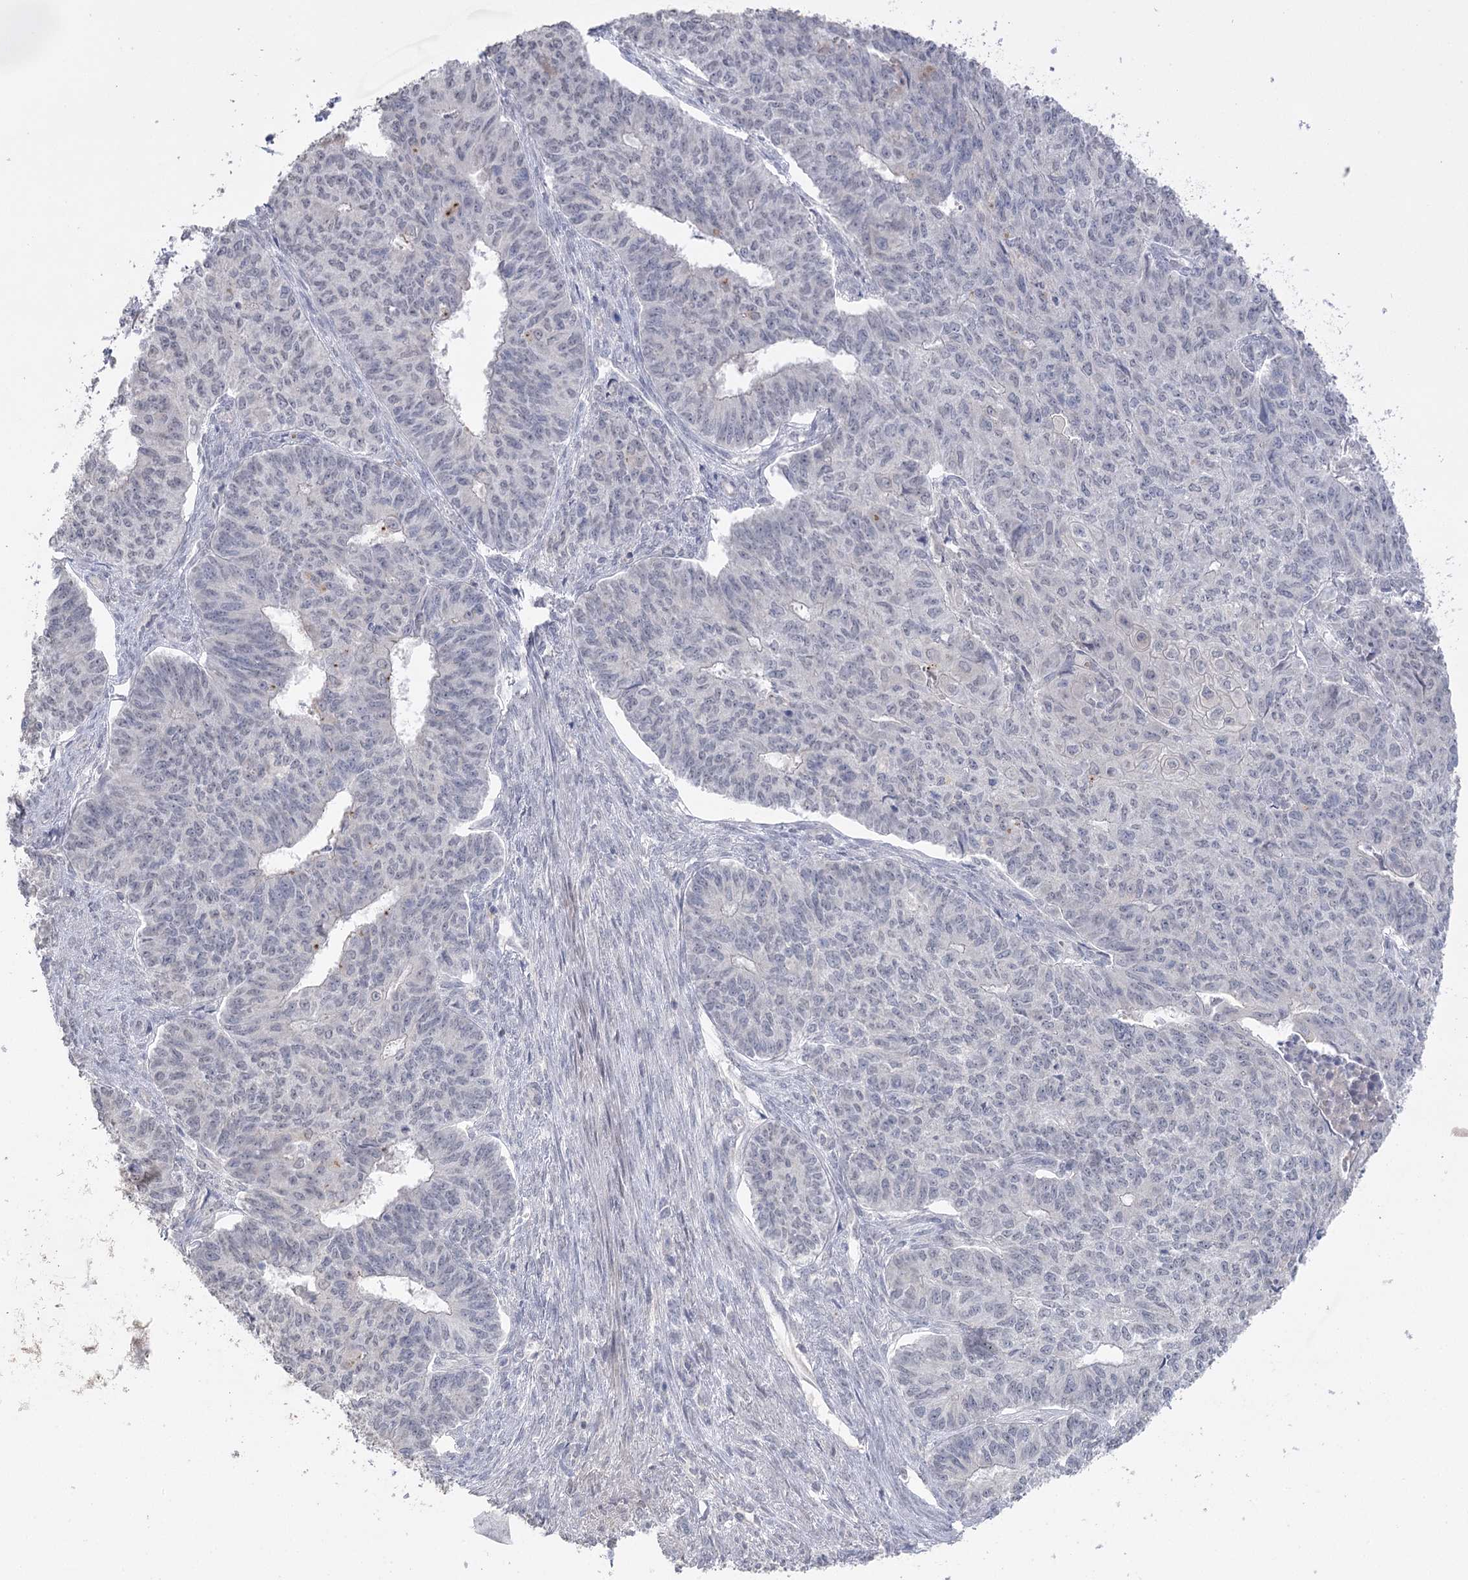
{"staining": {"intensity": "negative", "quantity": "none", "location": "none"}, "tissue": "endometrial cancer", "cell_type": "Tumor cells", "image_type": "cancer", "snomed": [{"axis": "morphology", "description": "Adenocarcinoma, NOS"}, {"axis": "topography", "description": "Endometrium"}], "caption": "This is an immunohistochemistry histopathology image of endometrial cancer. There is no staining in tumor cells.", "gene": "TRAF3IP1", "patient": {"sex": "female", "age": 32}}